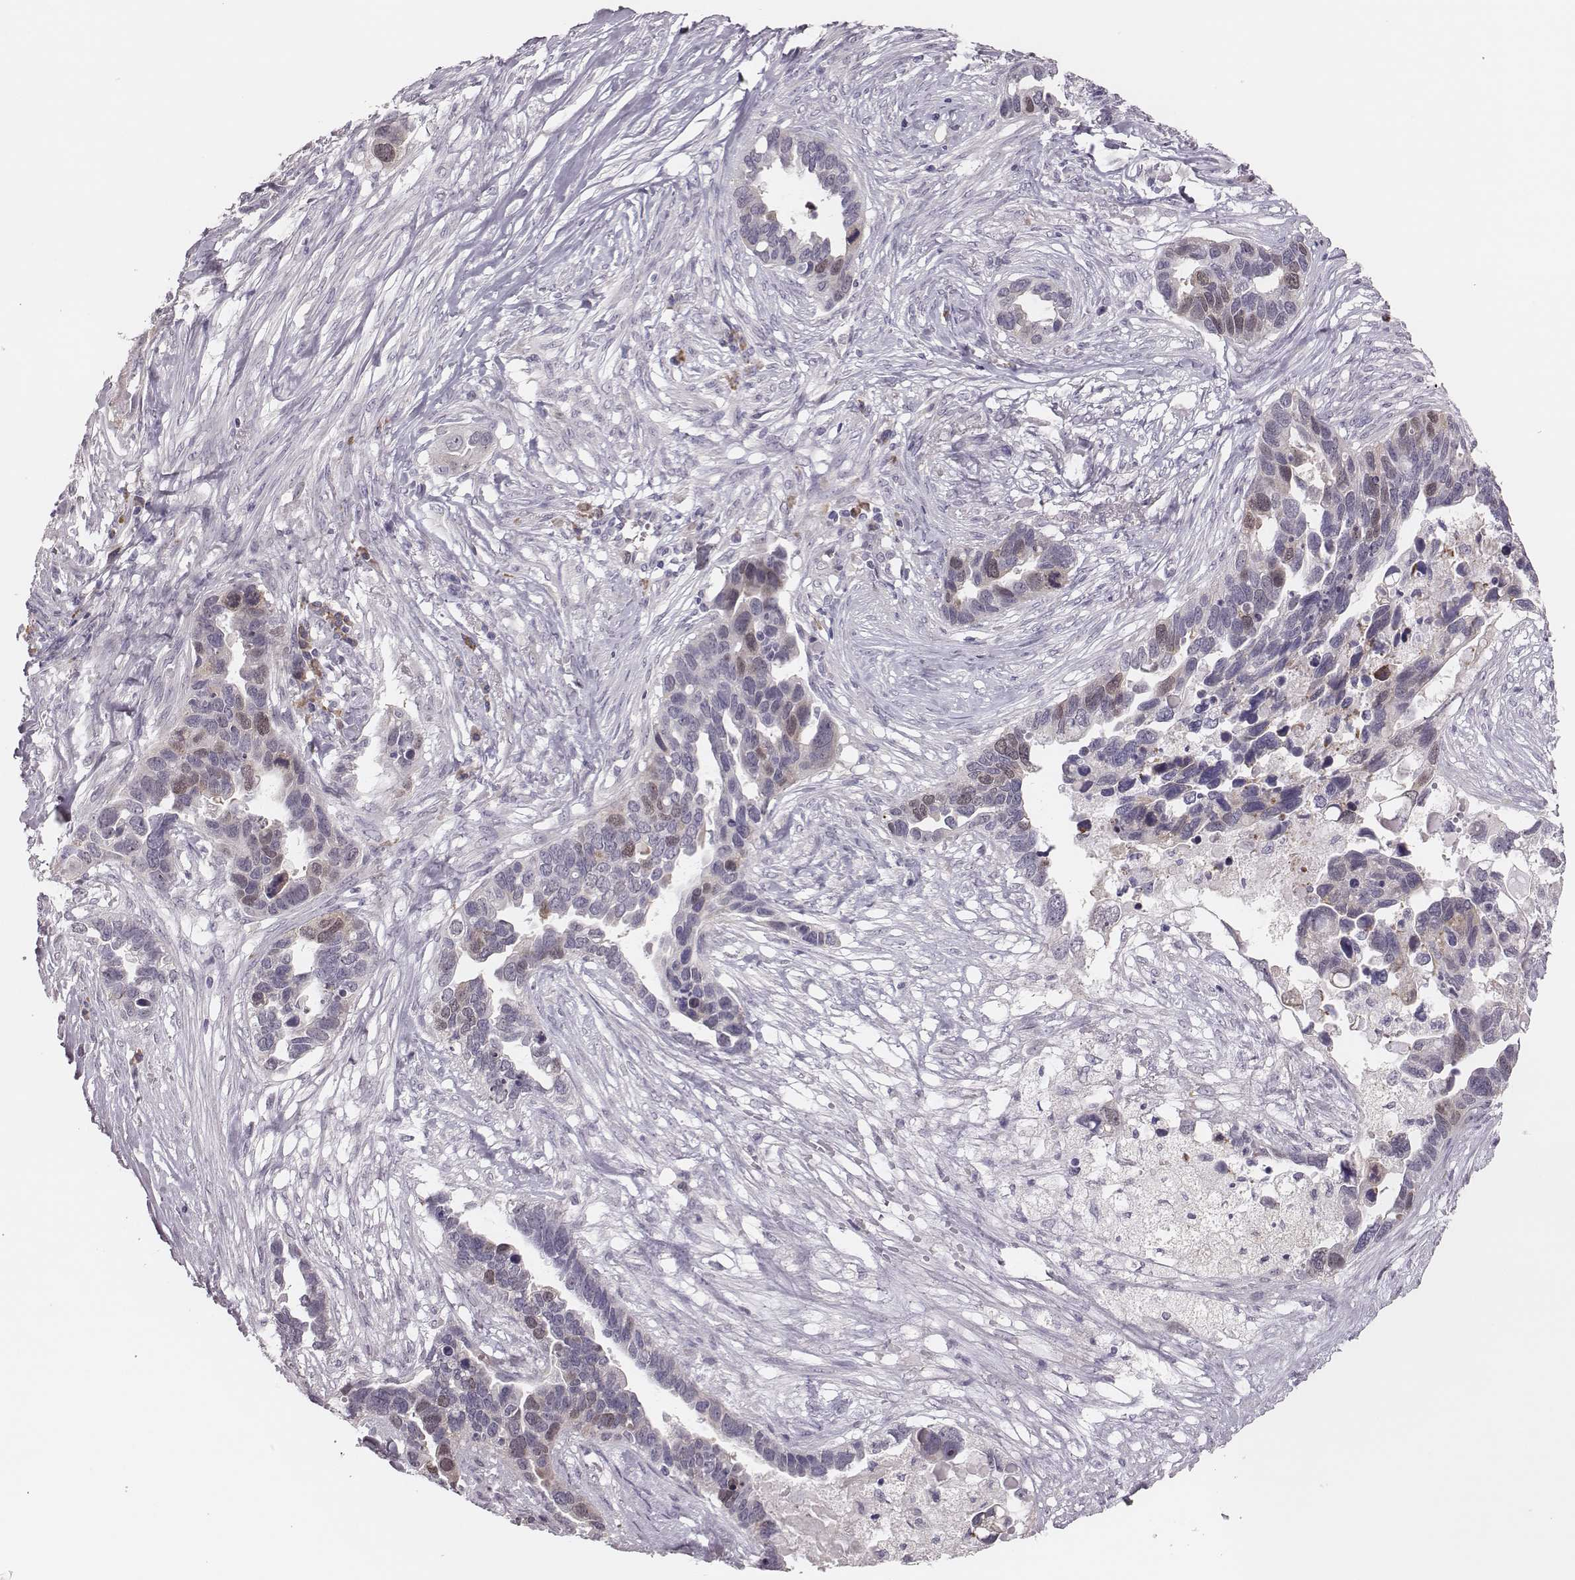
{"staining": {"intensity": "moderate", "quantity": "<25%", "location": "cytoplasmic/membranous,nuclear"}, "tissue": "ovarian cancer", "cell_type": "Tumor cells", "image_type": "cancer", "snomed": [{"axis": "morphology", "description": "Cystadenocarcinoma, serous, NOS"}, {"axis": "topography", "description": "Ovary"}], "caption": "Human ovarian cancer stained with a protein marker demonstrates moderate staining in tumor cells.", "gene": "PBK", "patient": {"sex": "female", "age": 54}}